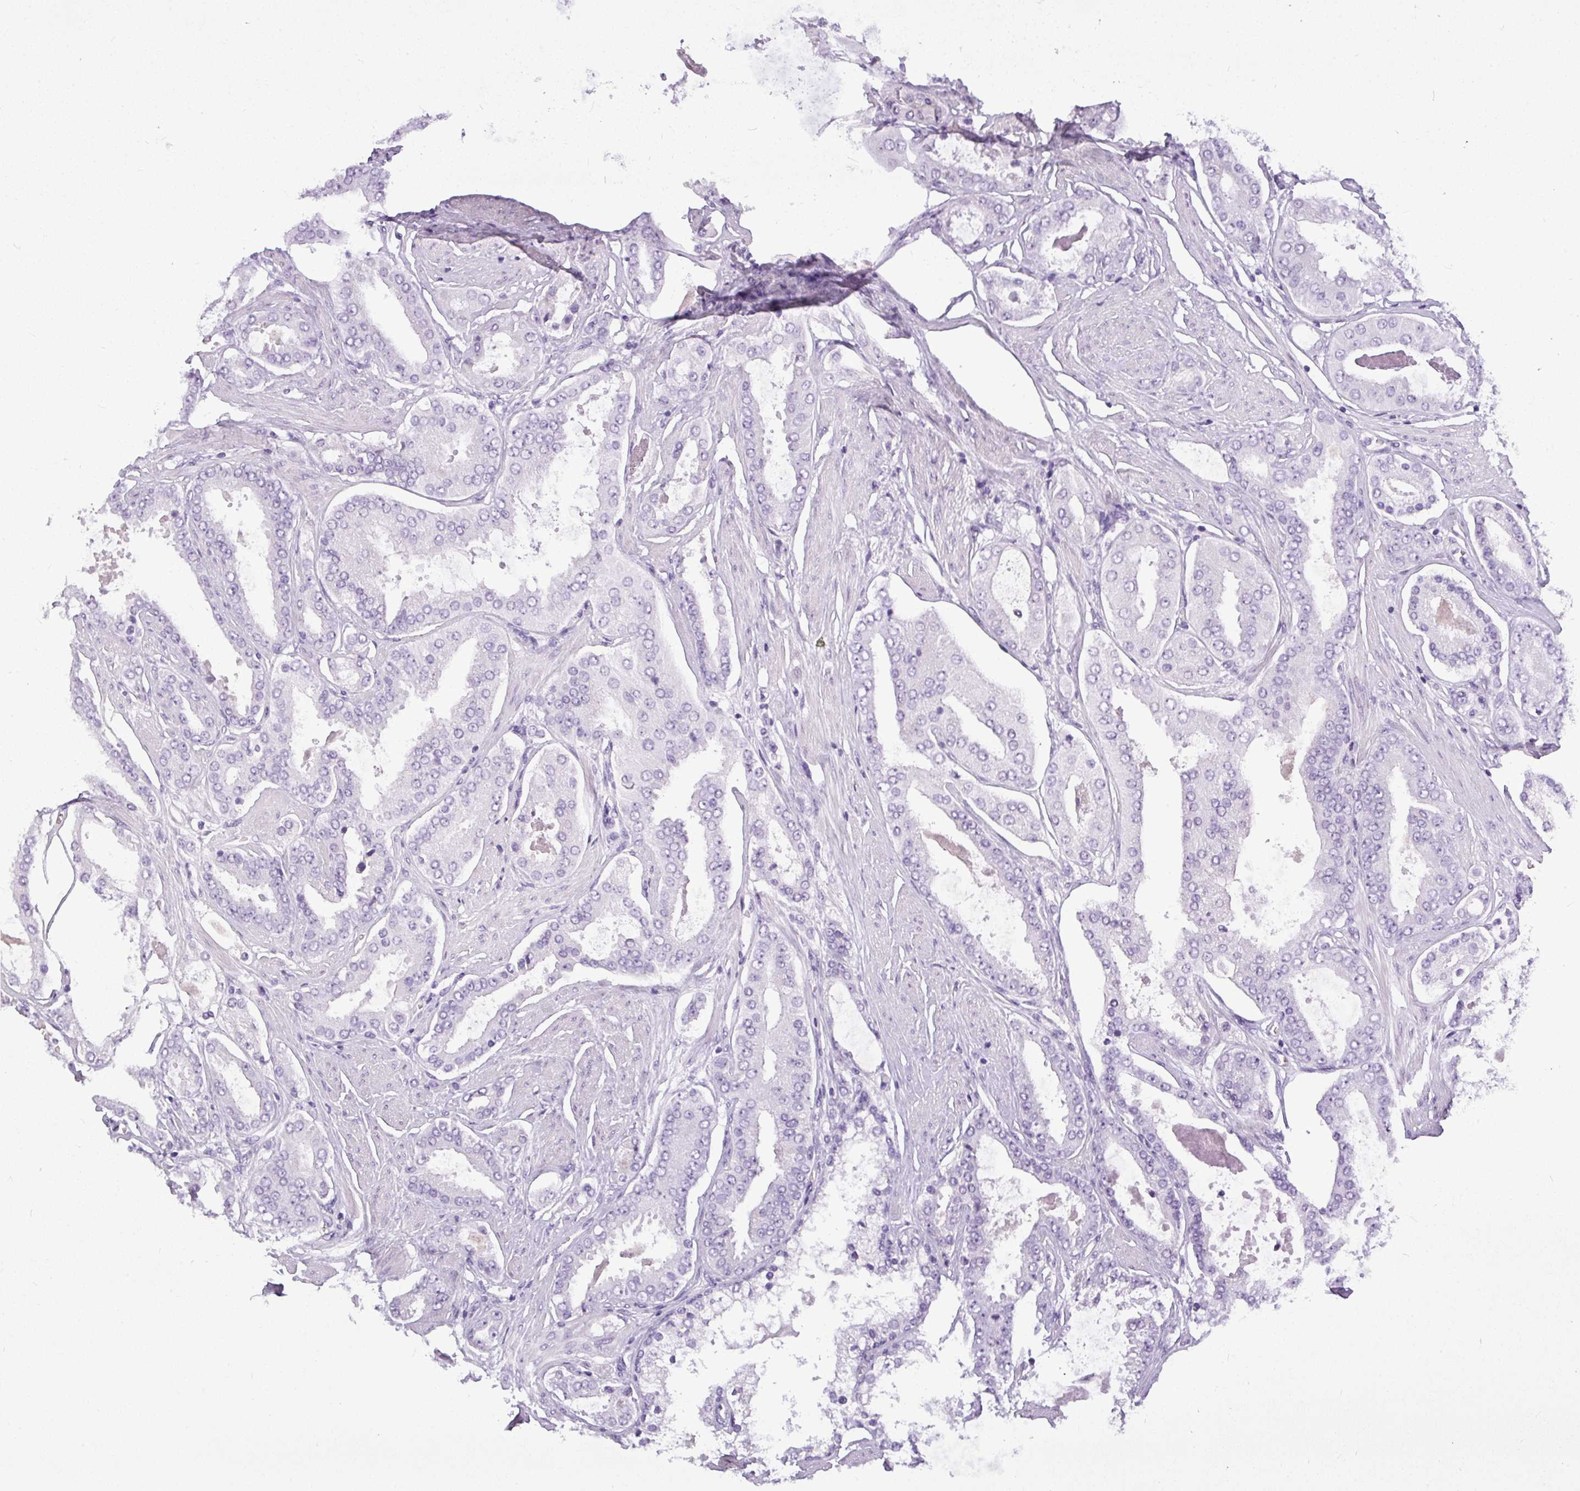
{"staining": {"intensity": "negative", "quantity": "none", "location": "none"}, "tissue": "prostate cancer", "cell_type": "Tumor cells", "image_type": "cancer", "snomed": [{"axis": "morphology", "description": "Adenocarcinoma, Low grade"}, {"axis": "topography", "description": "Prostate"}], "caption": "DAB immunohistochemical staining of human prostate cancer (low-grade adenocarcinoma) displays no significant positivity in tumor cells.", "gene": "TMEM91", "patient": {"sex": "male", "age": 42}}